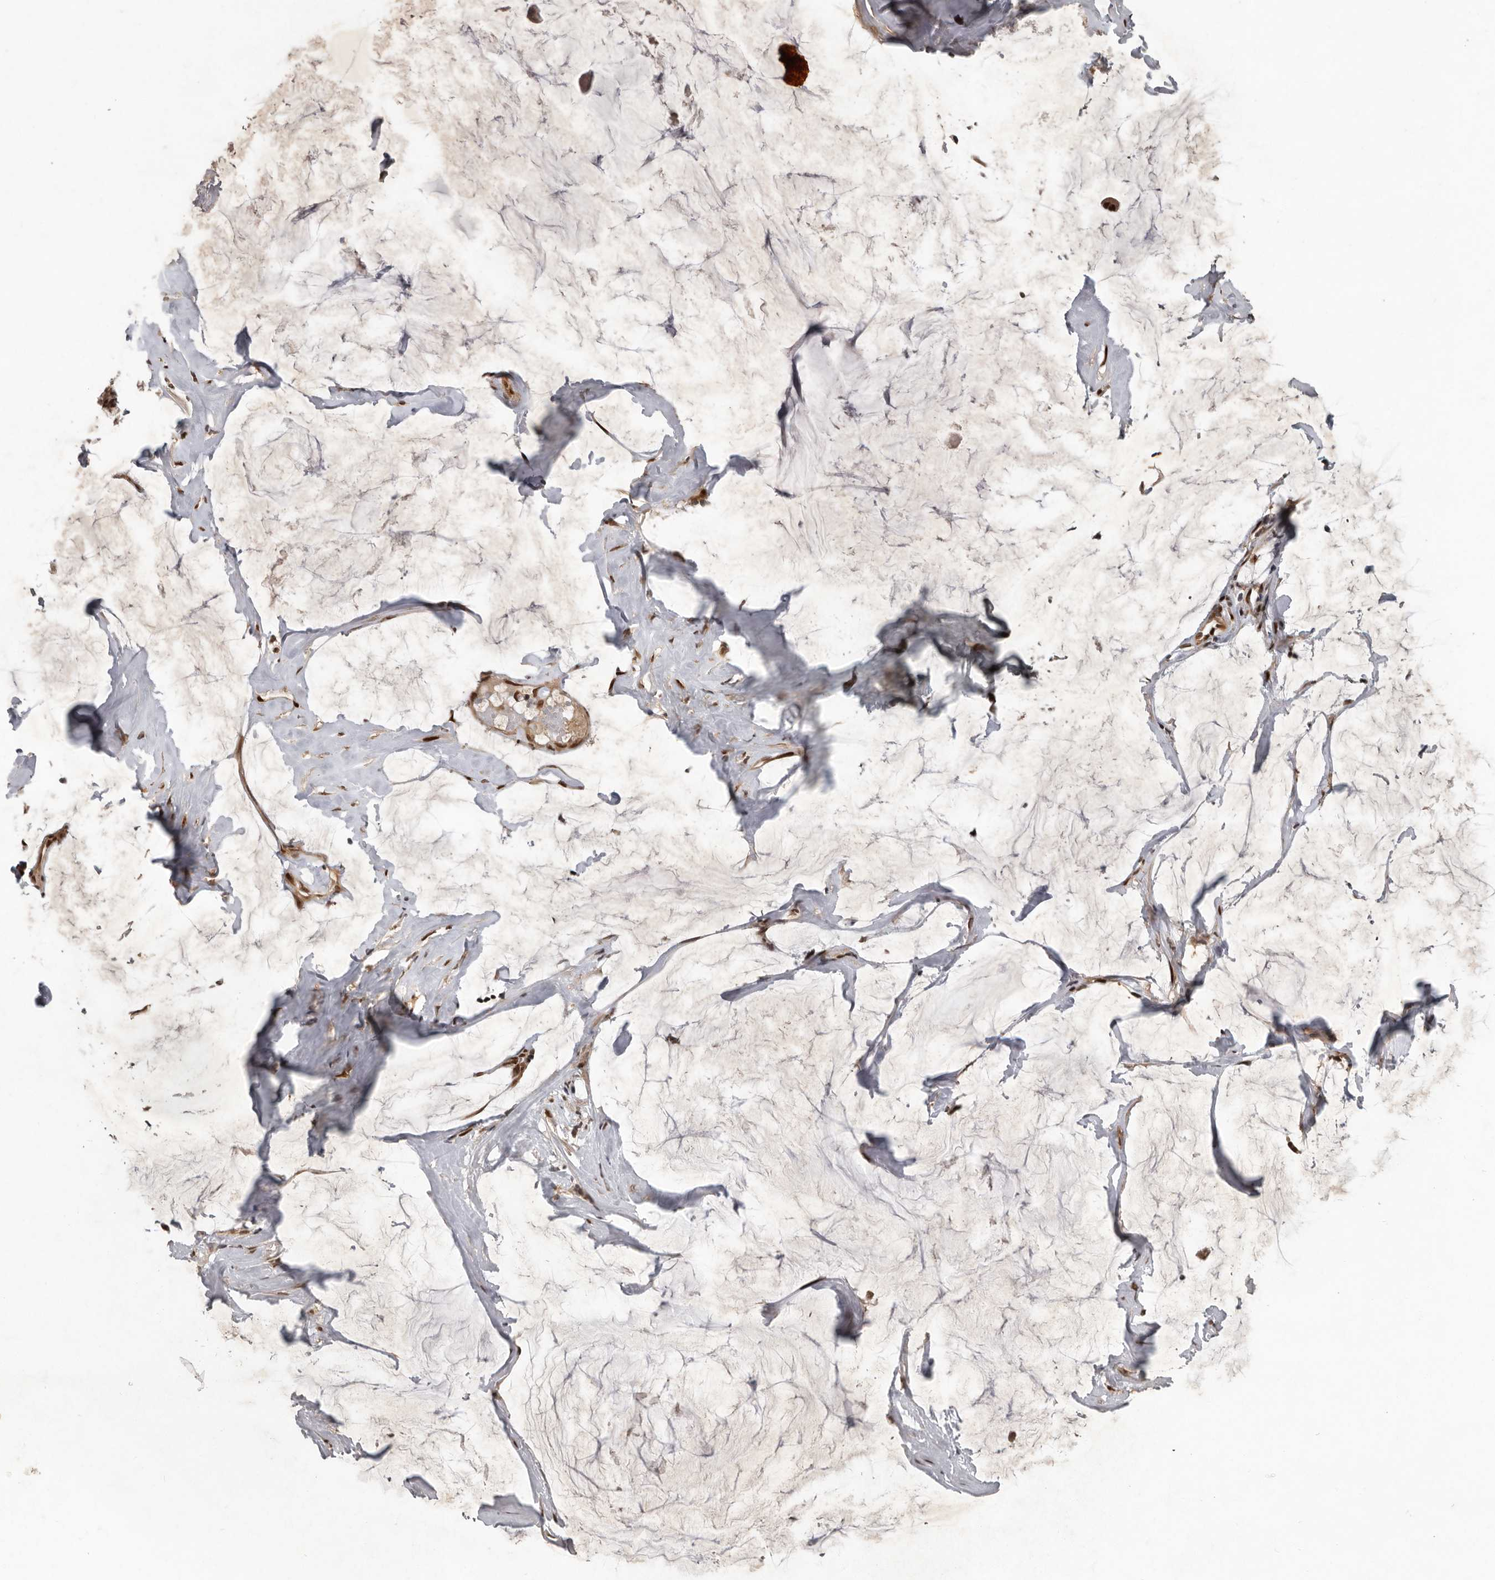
{"staining": {"intensity": "strong", "quantity": "25%-75%", "location": "cytoplasmic/membranous,nuclear"}, "tissue": "ovarian cancer", "cell_type": "Tumor cells", "image_type": "cancer", "snomed": [{"axis": "morphology", "description": "Cystadenocarcinoma, mucinous, NOS"}, {"axis": "topography", "description": "Ovary"}], "caption": "The immunohistochemical stain highlights strong cytoplasmic/membranous and nuclear positivity in tumor cells of ovarian mucinous cystadenocarcinoma tissue.", "gene": "CDC27", "patient": {"sex": "female", "age": 39}}